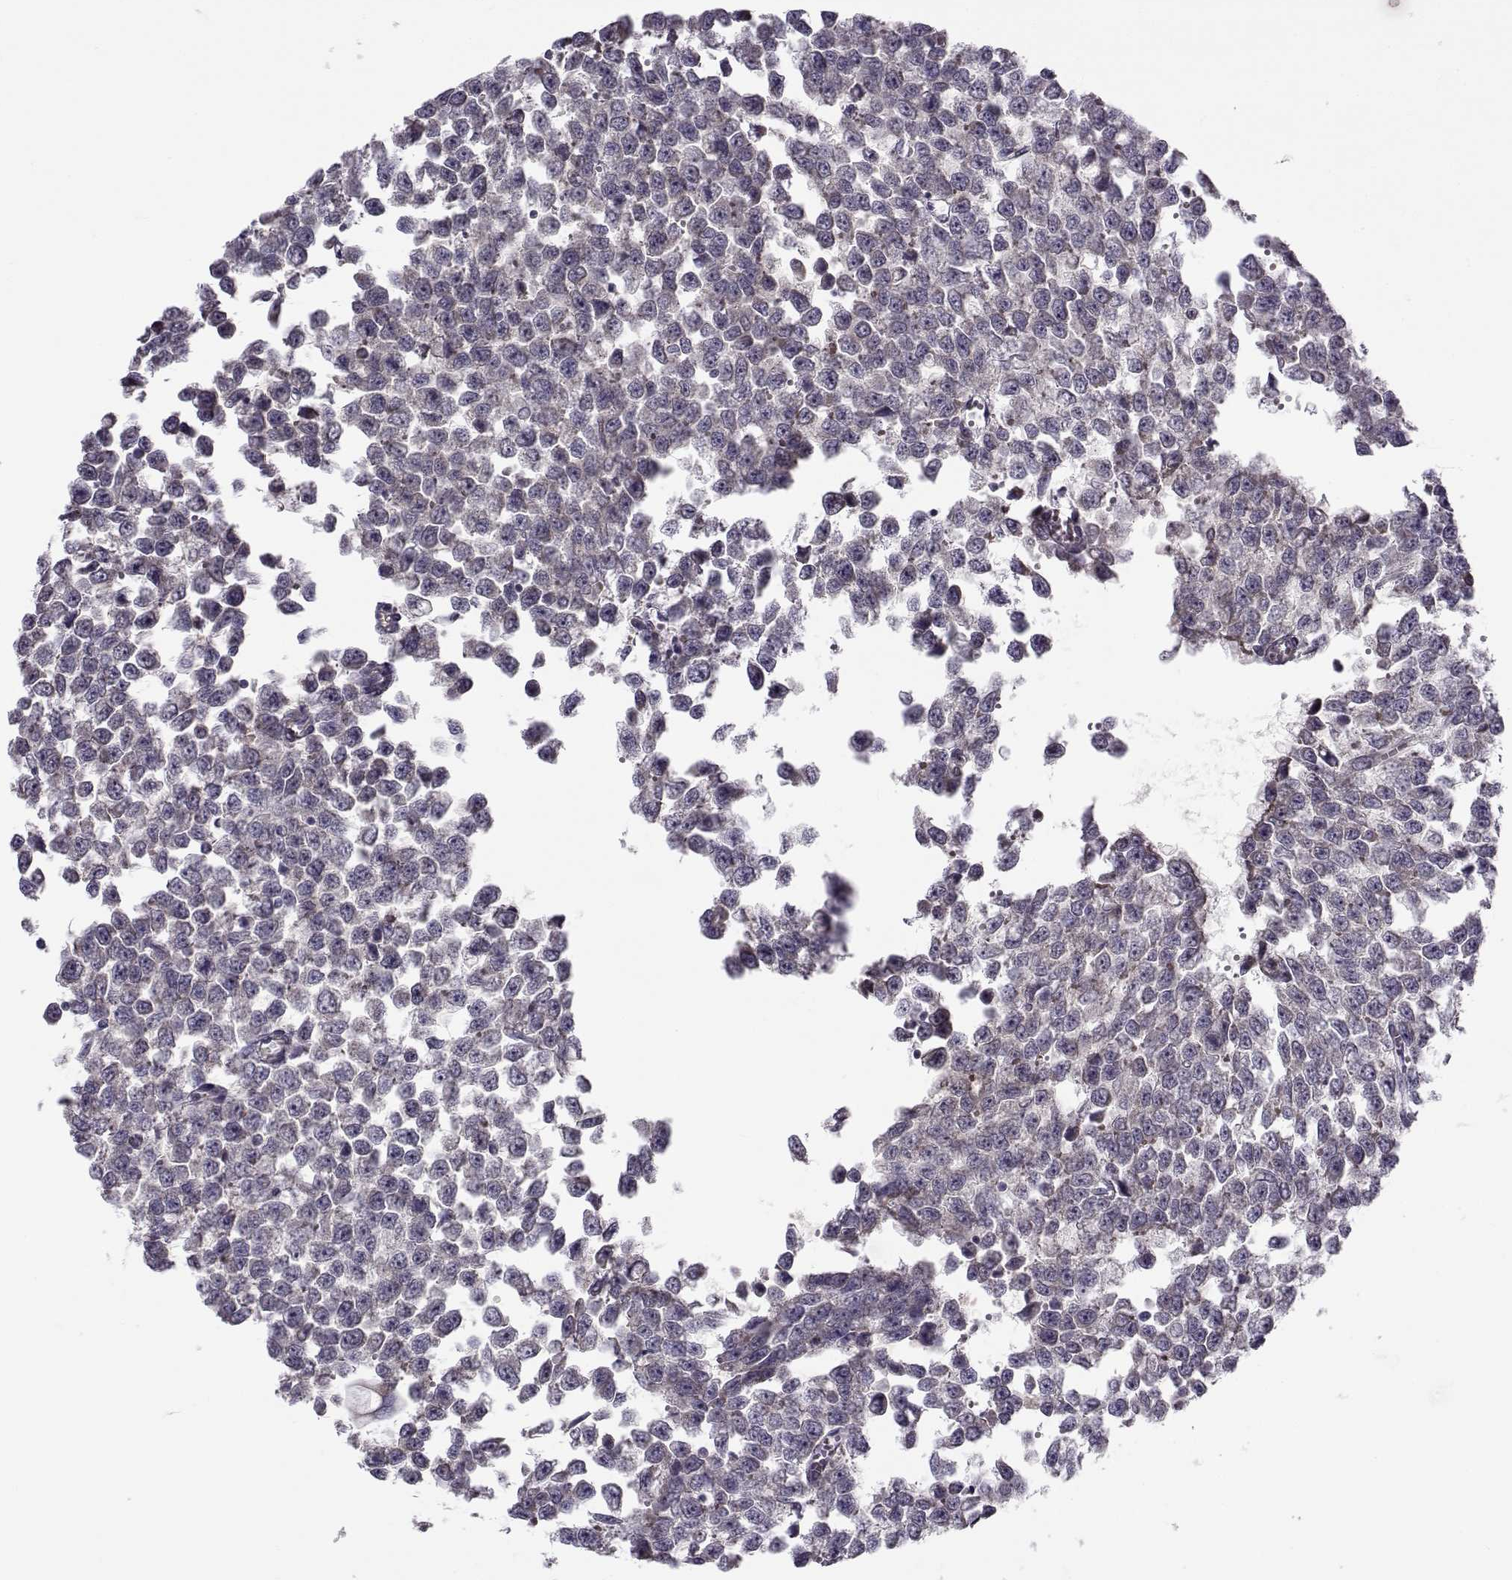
{"staining": {"intensity": "negative", "quantity": "none", "location": "none"}, "tissue": "testis cancer", "cell_type": "Tumor cells", "image_type": "cancer", "snomed": [{"axis": "morphology", "description": "Normal tissue, NOS"}, {"axis": "morphology", "description": "Seminoma, NOS"}, {"axis": "topography", "description": "Testis"}, {"axis": "topography", "description": "Epididymis"}], "caption": "This image is of seminoma (testis) stained with IHC to label a protein in brown with the nuclei are counter-stained blue. There is no positivity in tumor cells.", "gene": "ENTPD8", "patient": {"sex": "male", "age": 34}}